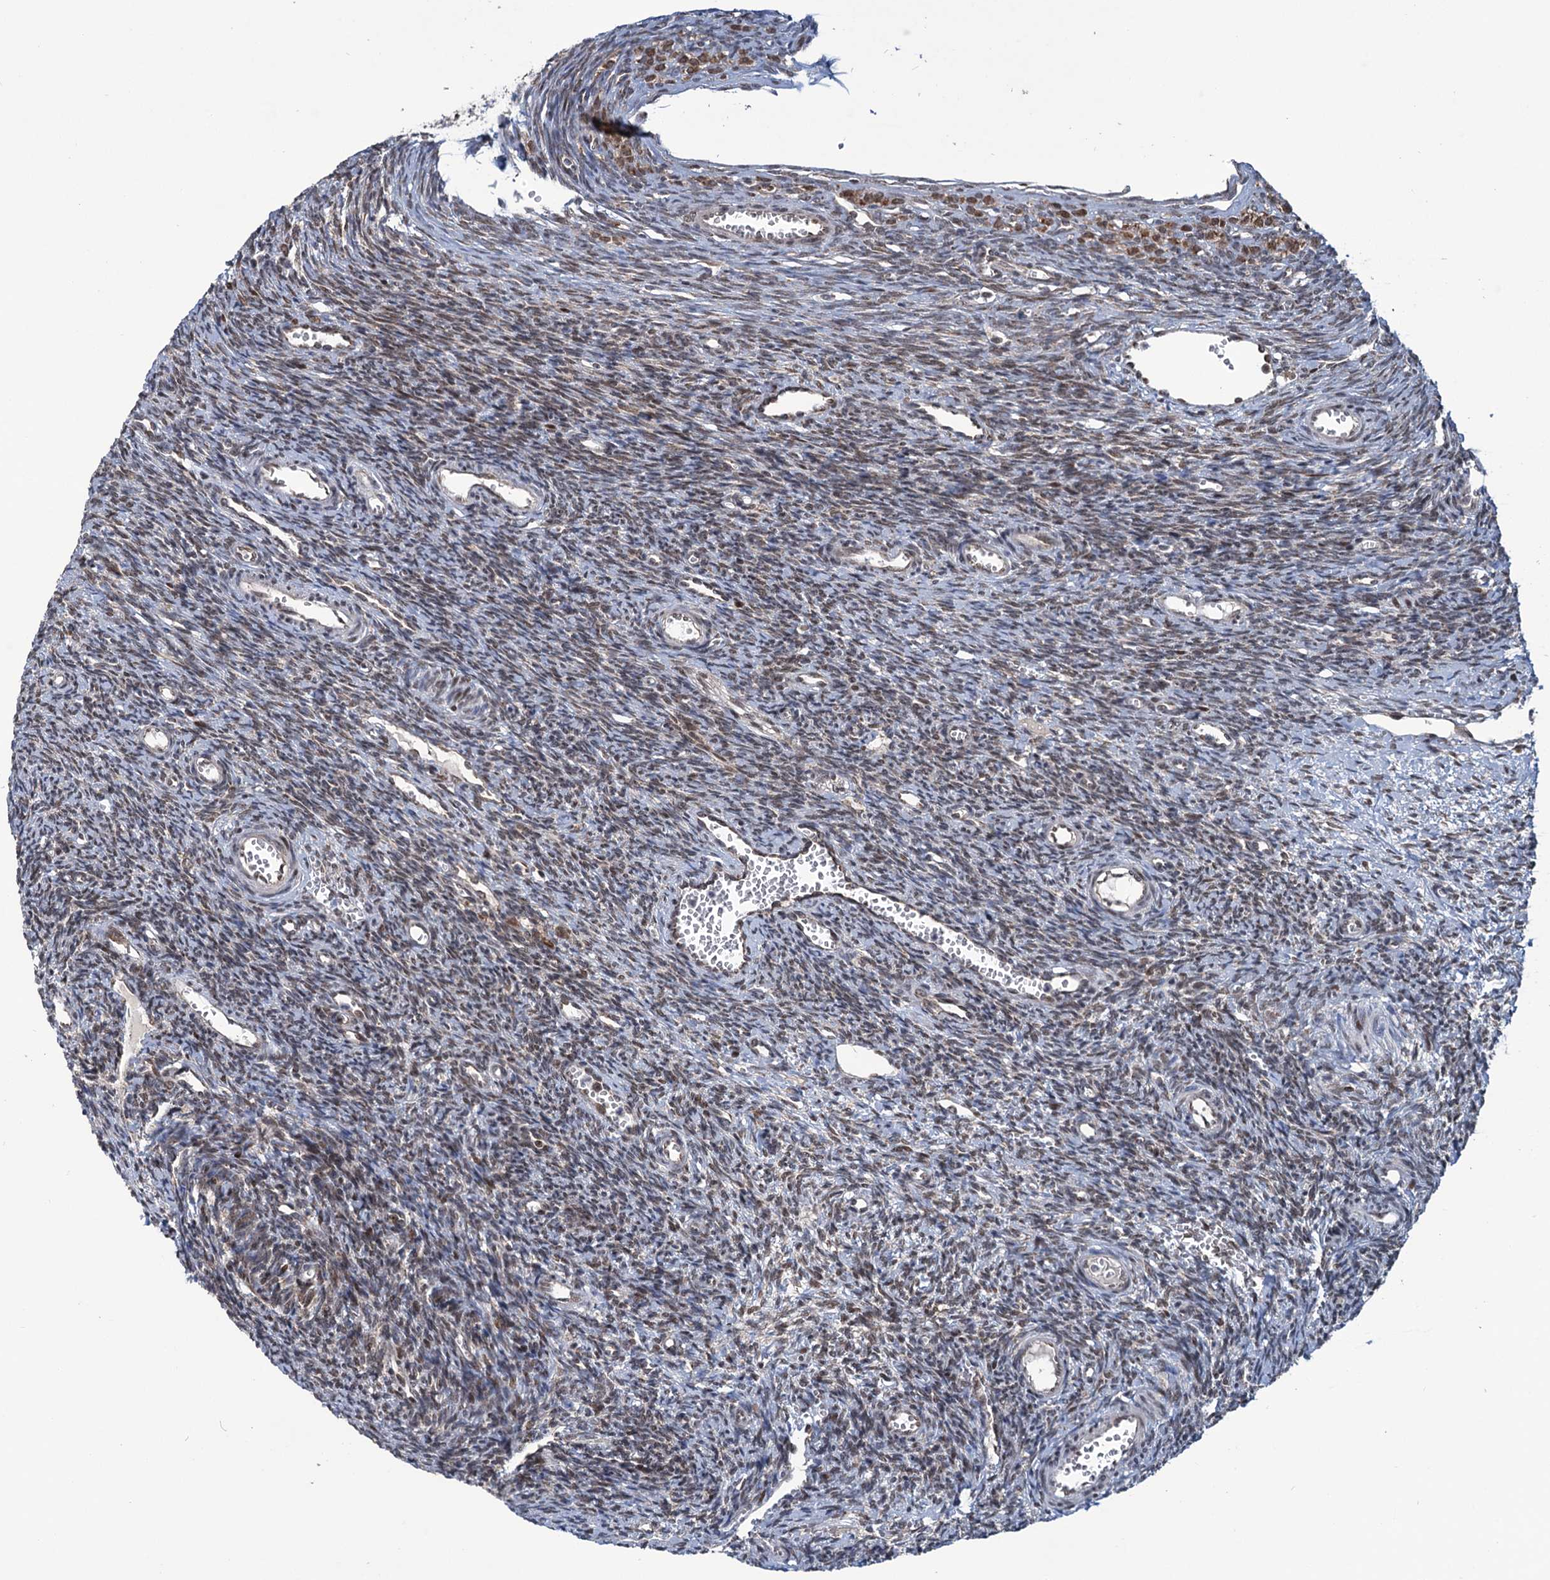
{"staining": {"intensity": "weak", "quantity": "25%-75%", "location": "cytoplasmic/membranous"}, "tissue": "ovary", "cell_type": "Ovarian stroma cells", "image_type": "normal", "snomed": [{"axis": "morphology", "description": "Normal tissue, NOS"}, {"axis": "topography", "description": "Ovary"}], "caption": "Protein staining shows weak cytoplasmic/membranous staining in about 25%-75% of ovarian stroma cells in normal ovary.", "gene": "PHC3", "patient": {"sex": "female", "age": 39}}